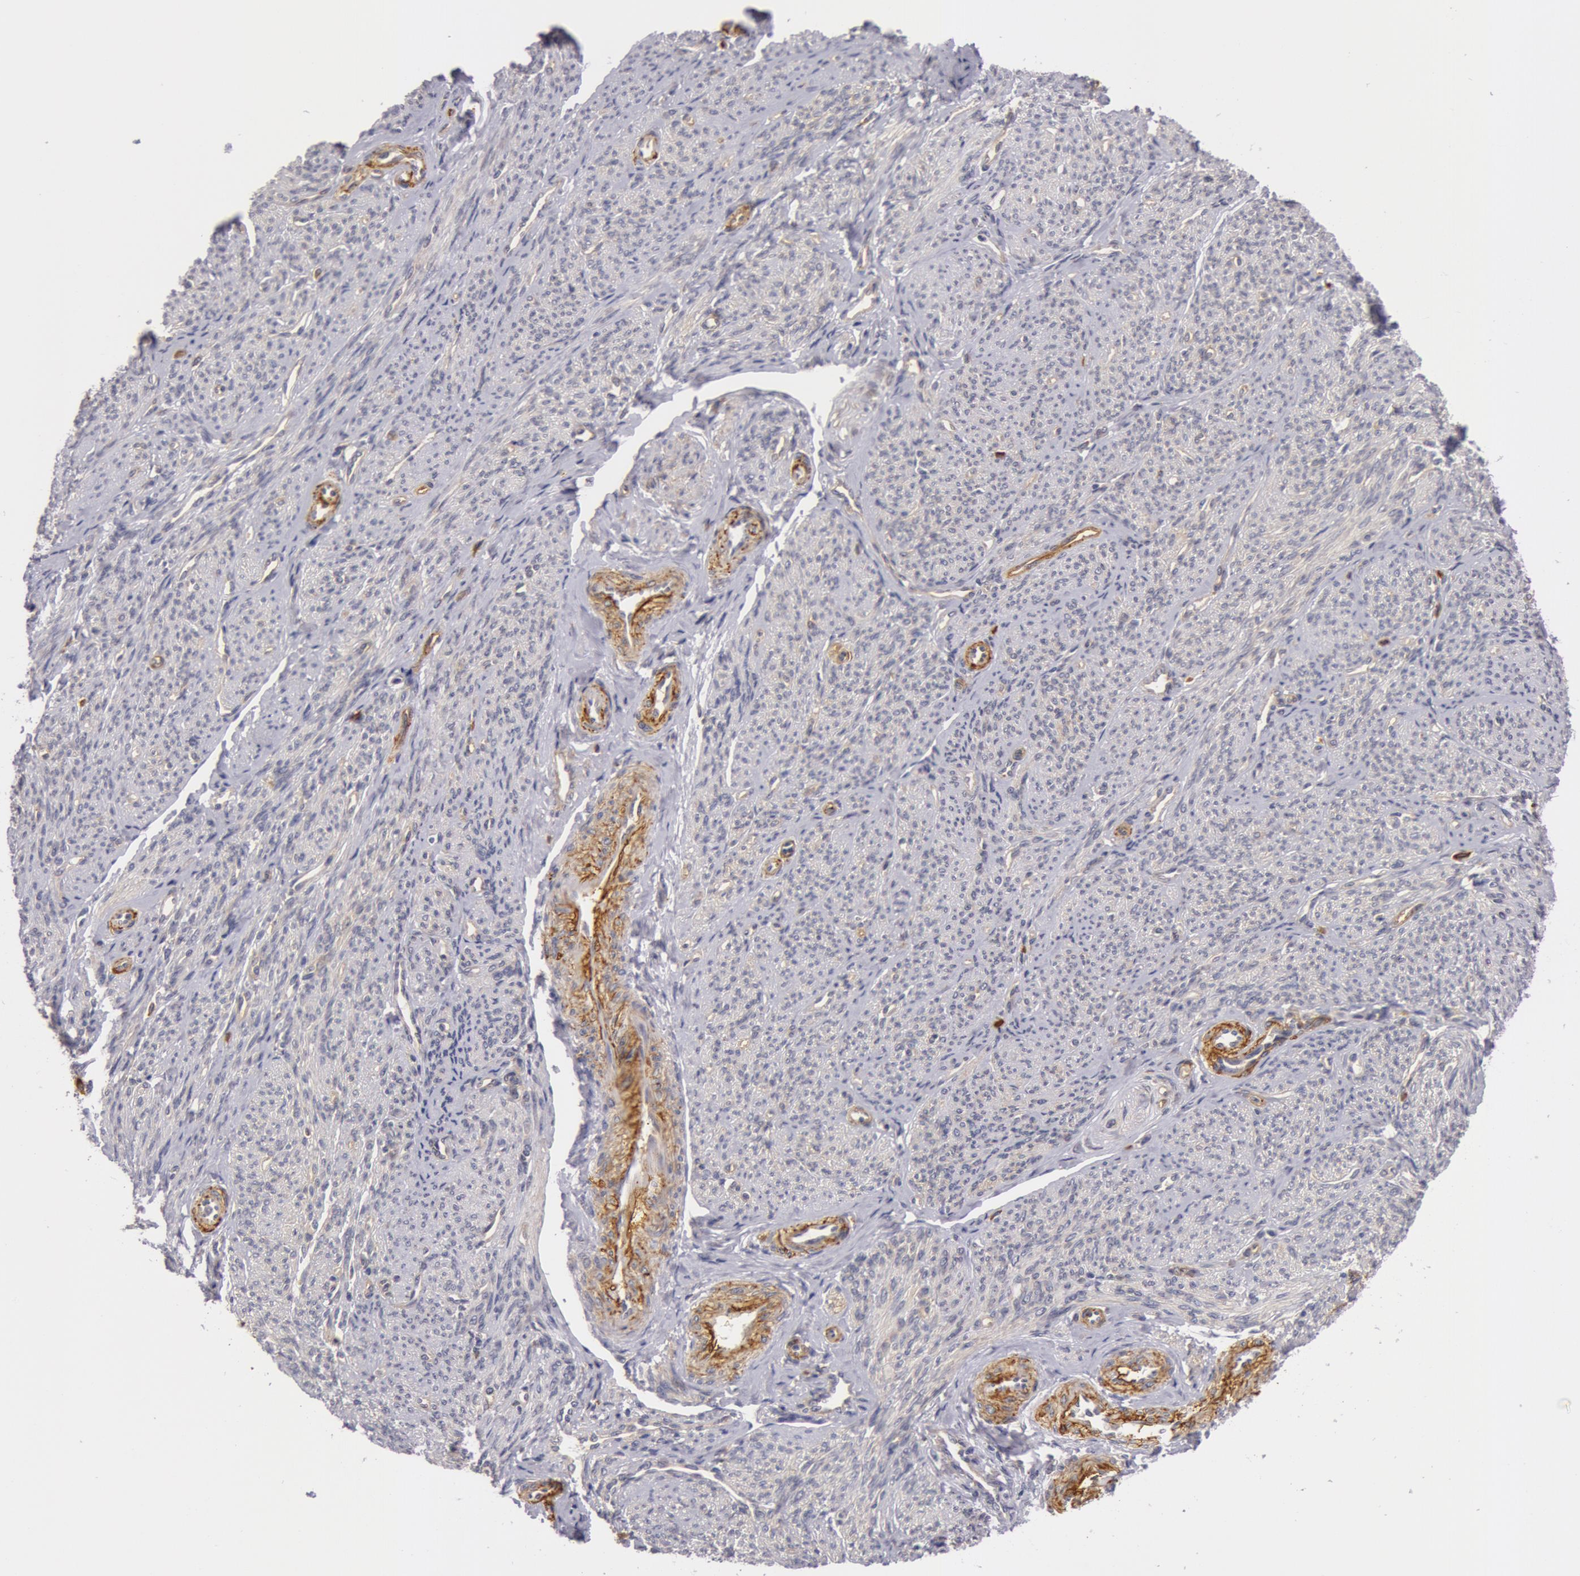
{"staining": {"intensity": "negative", "quantity": "none", "location": "none"}, "tissue": "smooth muscle", "cell_type": "Smooth muscle cells", "image_type": "normal", "snomed": [{"axis": "morphology", "description": "Normal tissue, NOS"}, {"axis": "topography", "description": "Cervix"}, {"axis": "topography", "description": "Endometrium"}], "caption": "Immunohistochemistry micrograph of benign smooth muscle stained for a protein (brown), which reveals no staining in smooth muscle cells.", "gene": "IL23A", "patient": {"sex": "female", "age": 65}}